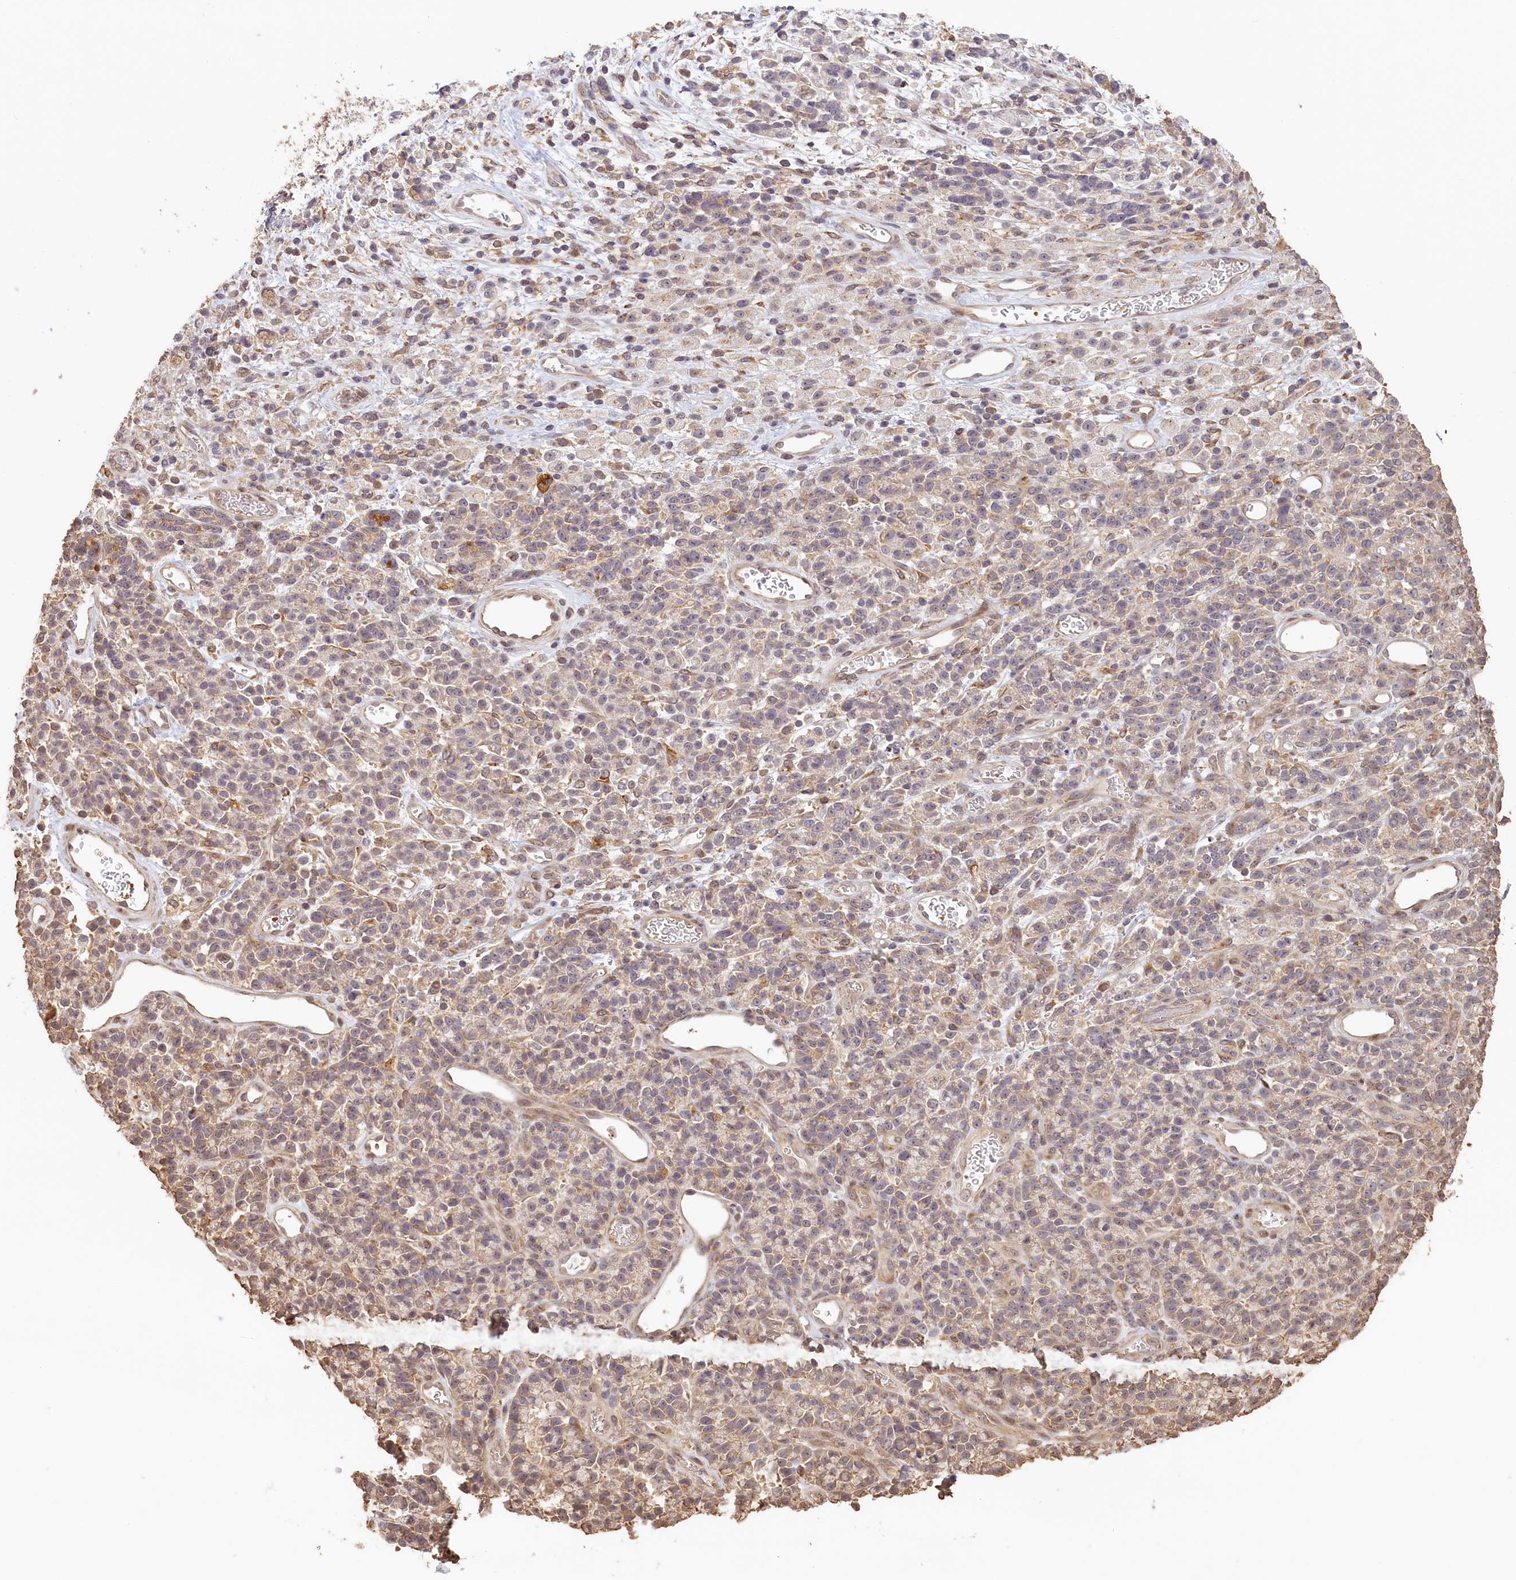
{"staining": {"intensity": "weak", "quantity": "25%-75%", "location": "cytoplasmic/membranous"}, "tissue": "stomach cancer", "cell_type": "Tumor cells", "image_type": "cancer", "snomed": [{"axis": "morphology", "description": "Adenocarcinoma, NOS"}, {"axis": "topography", "description": "Stomach"}], "caption": "Tumor cells exhibit weak cytoplasmic/membranous staining in approximately 25%-75% of cells in stomach adenocarcinoma.", "gene": "STX16", "patient": {"sex": "female", "age": 60}}